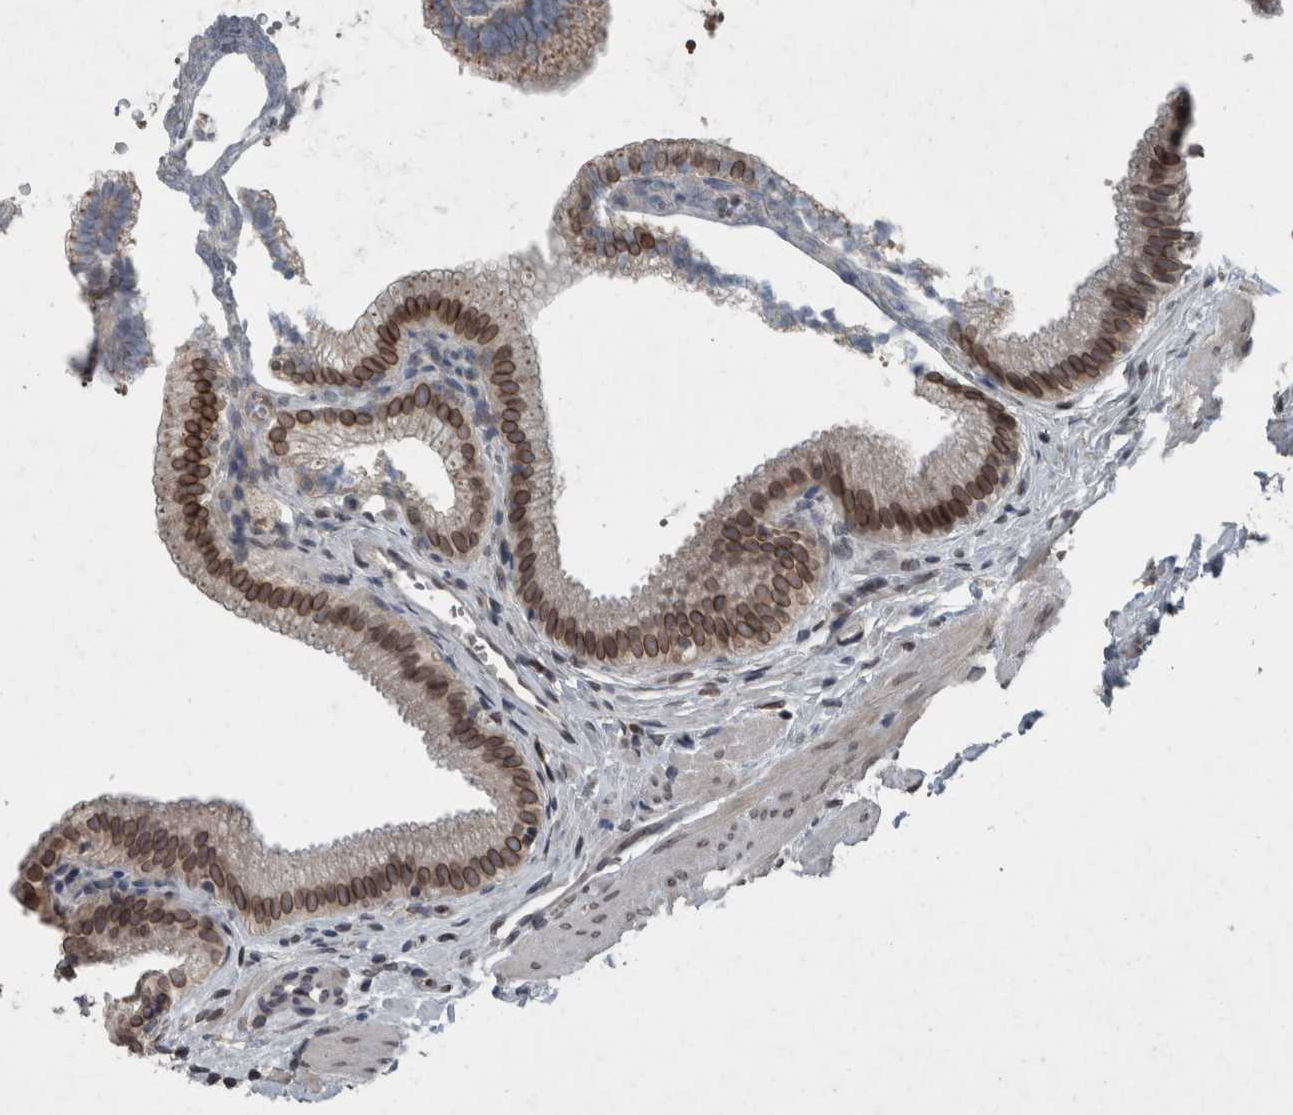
{"staining": {"intensity": "strong", "quantity": ">75%", "location": "cytoplasmic/membranous,nuclear"}, "tissue": "gallbladder", "cell_type": "Glandular cells", "image_type": "normal", "snomed": [{"axis": "morphology", "description": "Normal tissue, NOS"}, {"axis": "topography", "description": "Gallbladder"}], "caption": "Glandular cells exhibit strong cytoplasmic/membranous,nuclear positivity in about >75% of cells in normal gallbladder.", "gene": "RANBP2", "patient": {"sex": "male", "age": 38}}